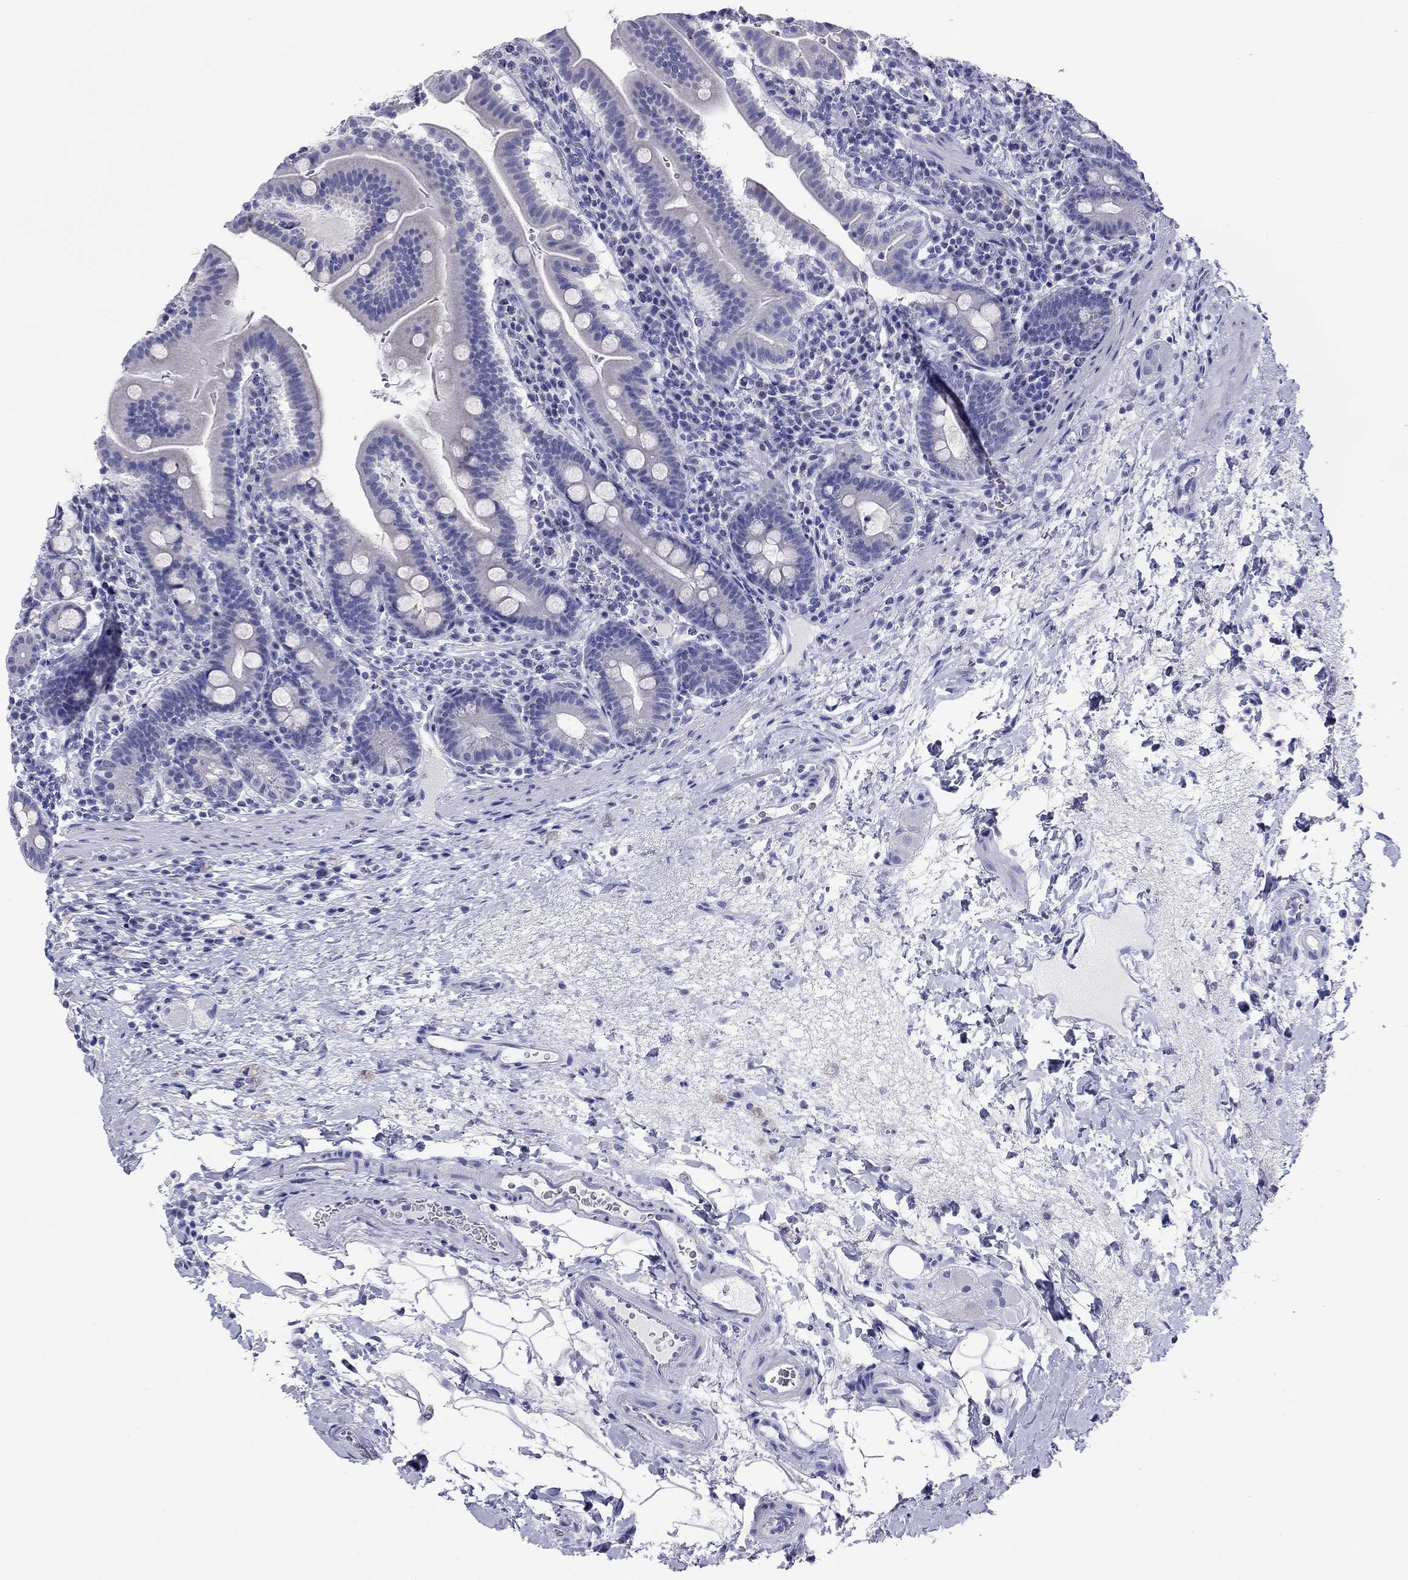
{"staining": {"intensity": "negative", "quantity": "none", "location": "none"}, "tissue": "small intestine", "cell_type": "Glandular cells", "image_type": "normal", "snomed": [{"axis": "morphology", "description": "Normal tissue, NOS"}, {"axis": "topography", "description": "Small intestine"}], "caption": "Immunohistochemistry image of benign small intestine: human small intestine stained with DAB (3,3'-diaminobenzidine) displays no significant protein expression in glandular cells.", "gene": "FIGLA", "patient": {"sex": "male", "age": 26}}